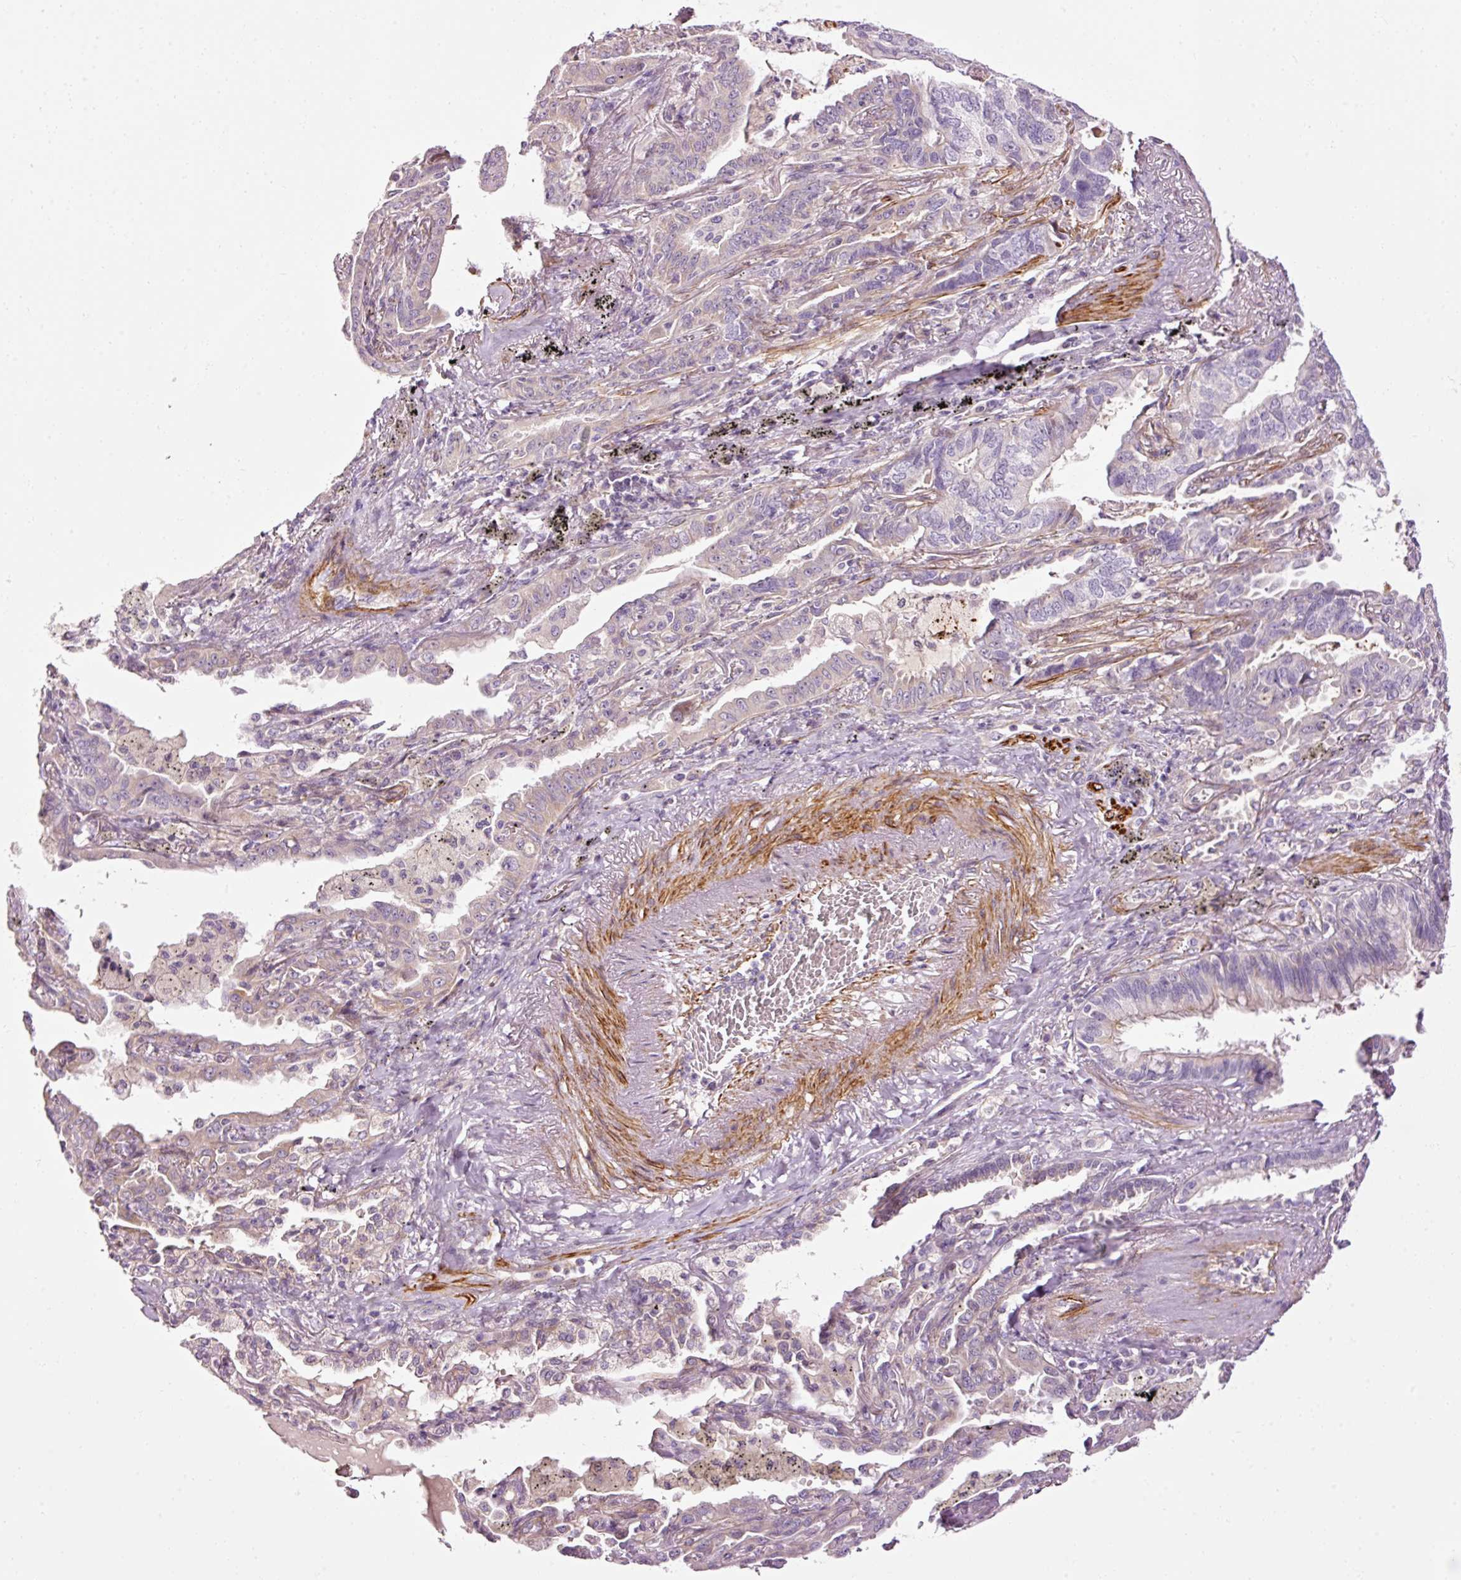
{"staining": {"intensity": "negative", "quantity": "none", "location": "none"}, "tissue": "lung cancer", "cell_type": "Tumor cells", "image_type": "cancer", "snomed": [{"axis": "morphology", "description": "Adenocarcinoma, NOS"}, {"axis": "topography", "description": "Lung"}], "caption": "Photomicrograph shows no protein positivity in tumor cells of lung adenocarcinoma tissue.", "gene": "ANKRD20A1", "patient": {"sex": "male", "age": 67}}